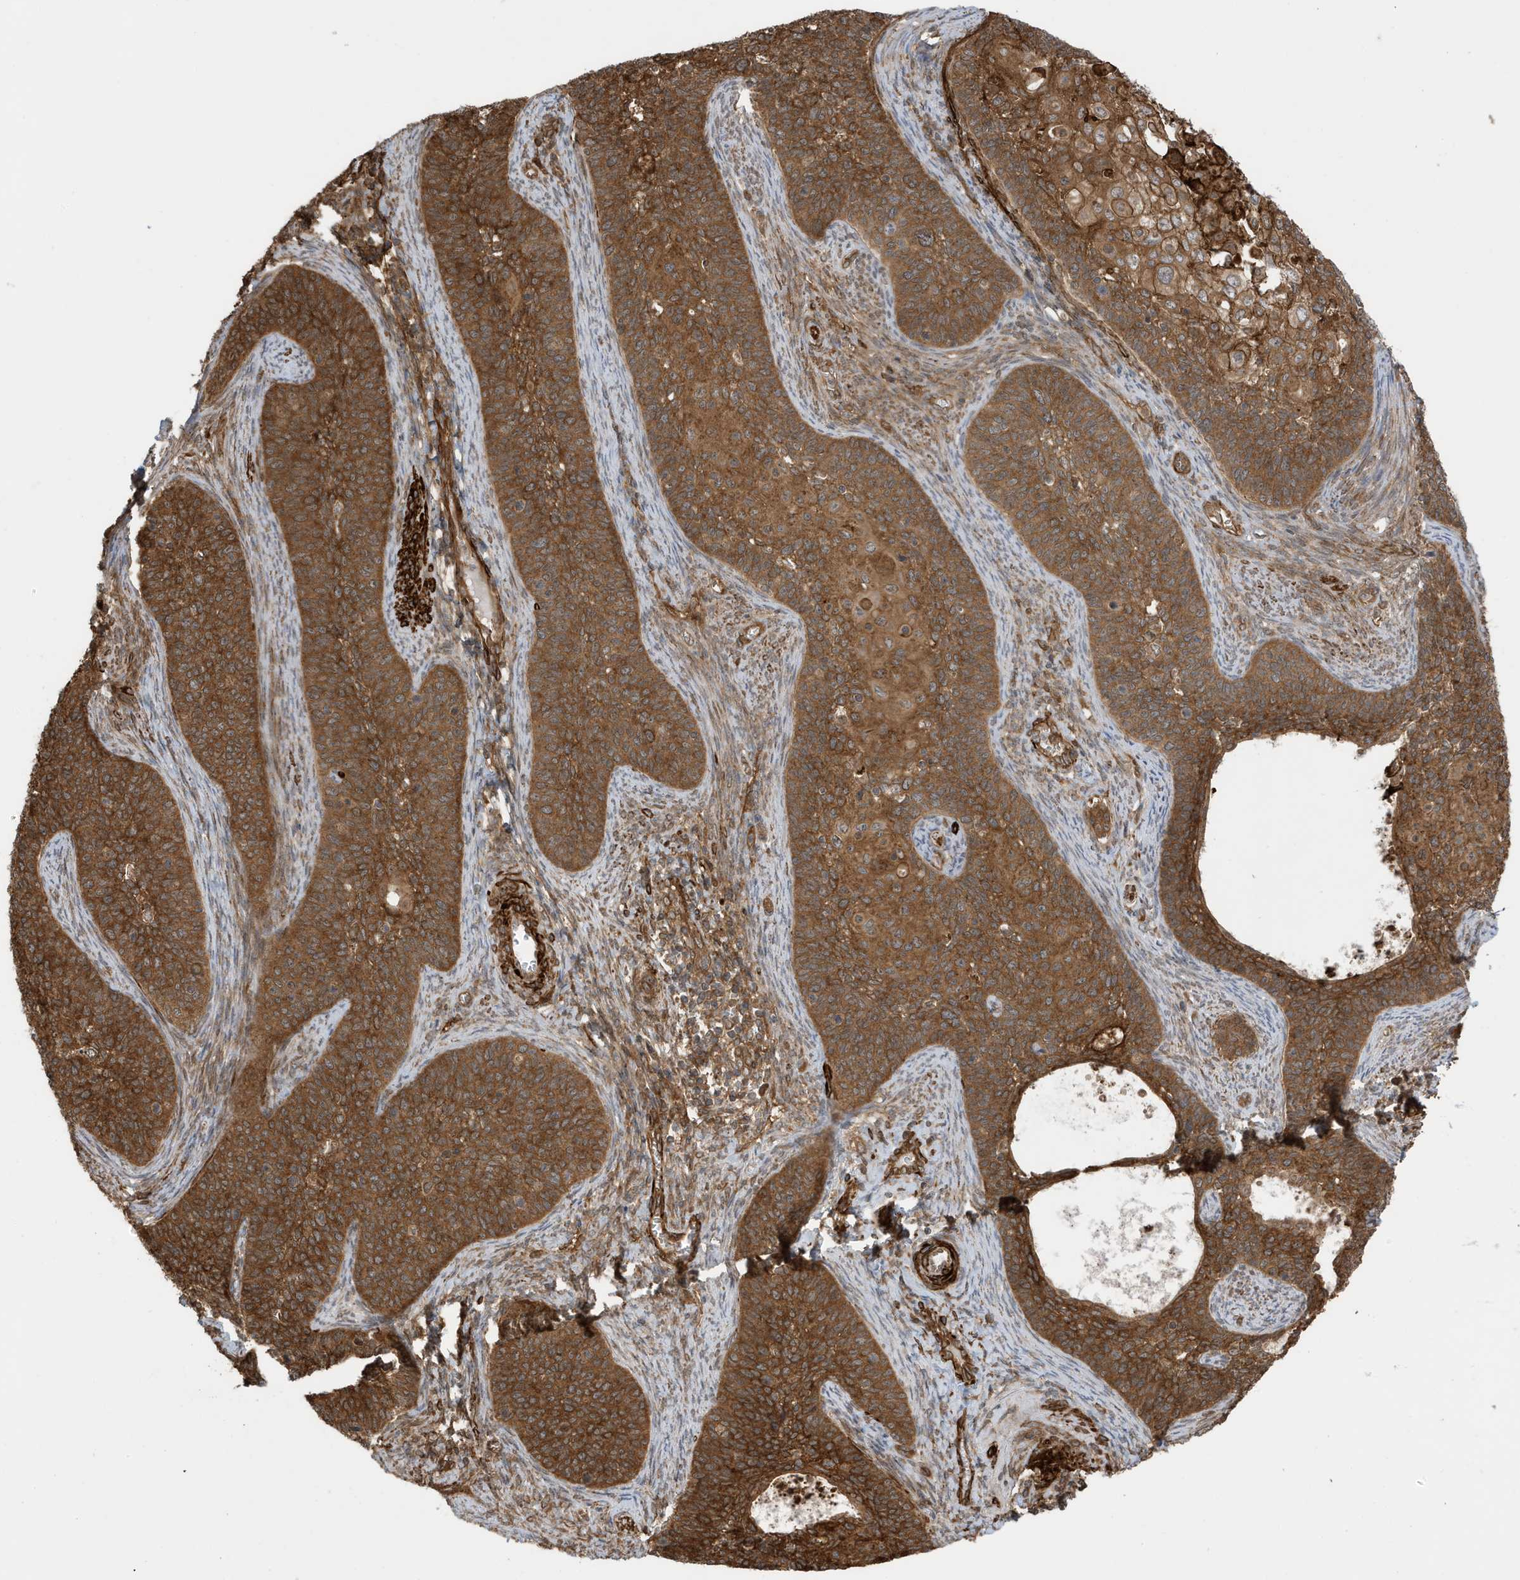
{"staining": {"intensity": "strong", "quantity": ">75%", "location": "cytoplasmic/membranous"}, "tissue": "cervical cancer", "cell_type": "Tumor cells", "image_type": "cancer", "snomed": [{"axis": "morphology", "description": "Squamous cell carcinoma, NOS"}, {"axis": "topography", "description": "Cervix"}], "caption": "IHC histopathology image of human cervical cancer (squamous cell carcinoma) stained for a protein (brown), which shows high levels of strong cytoplasmic/membranous staining in about >75% of tumor cells.", "gene": "CDC42EP3", "patient": {"sex": "female", "age": 33}}